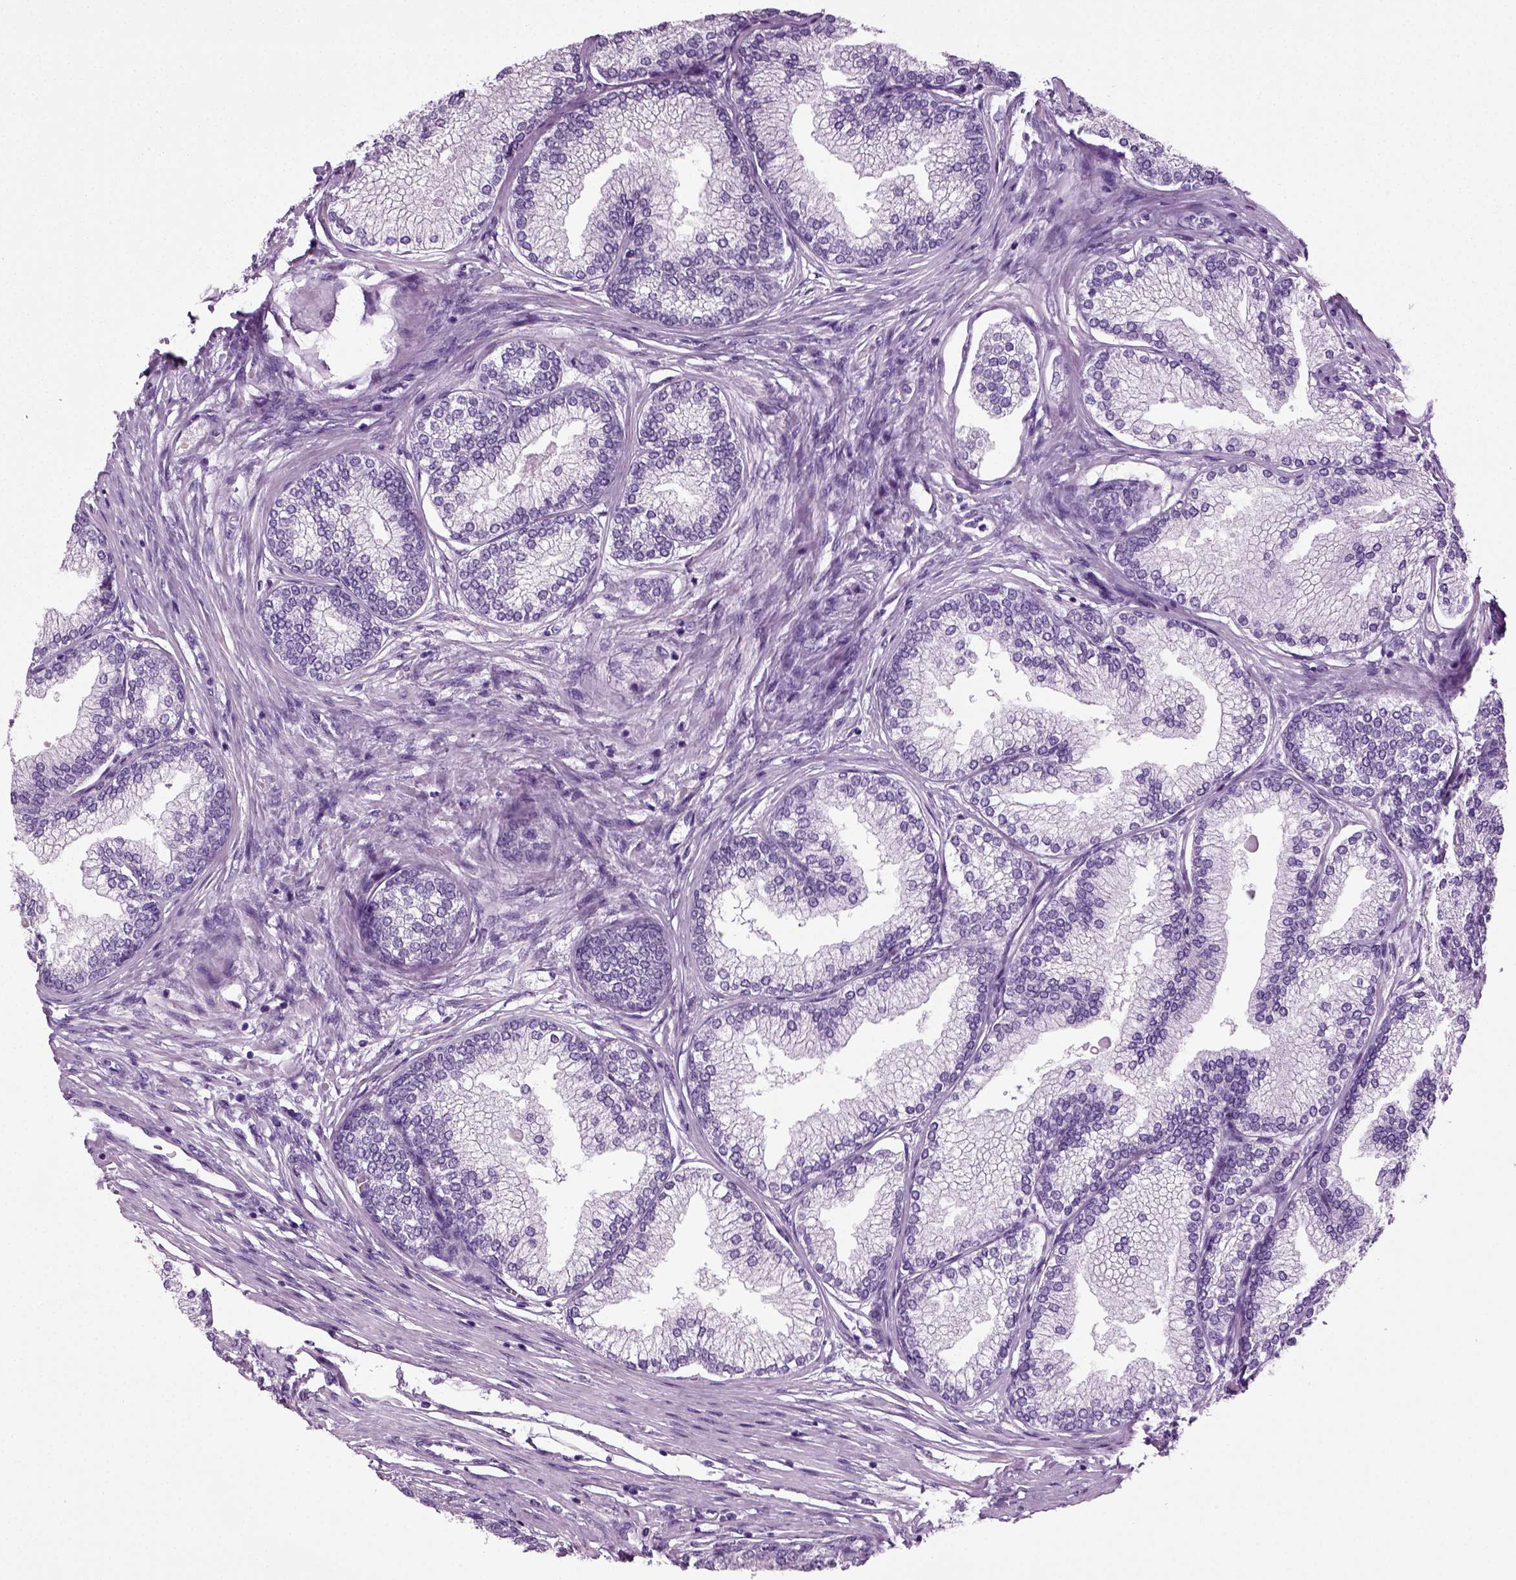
{"staining": {"intensity": "negative", "quantity": "none", "location": "none"}, "tissue": "prostate", "cell_type": "Glandular cells", "image_type": "normal", "snomed": [{"axis": "morphology", "description": "Normal tissue, NOS"}, {"axis": "topography", "description": "Prostate"}], "caption": "Immunohistochemistry photomicrograph of normal prostate stained for a protein (brown), which demonstrates no positivity in glandular cells. Brightfield microscopy of immunohistochemistry stained with DAB (3,3'-diaminobenzidine) (brown) and hematoxylin (blue), captured at high magnification.", "gene": "CD109", "patient": {"sex": "male", "age": 72}}